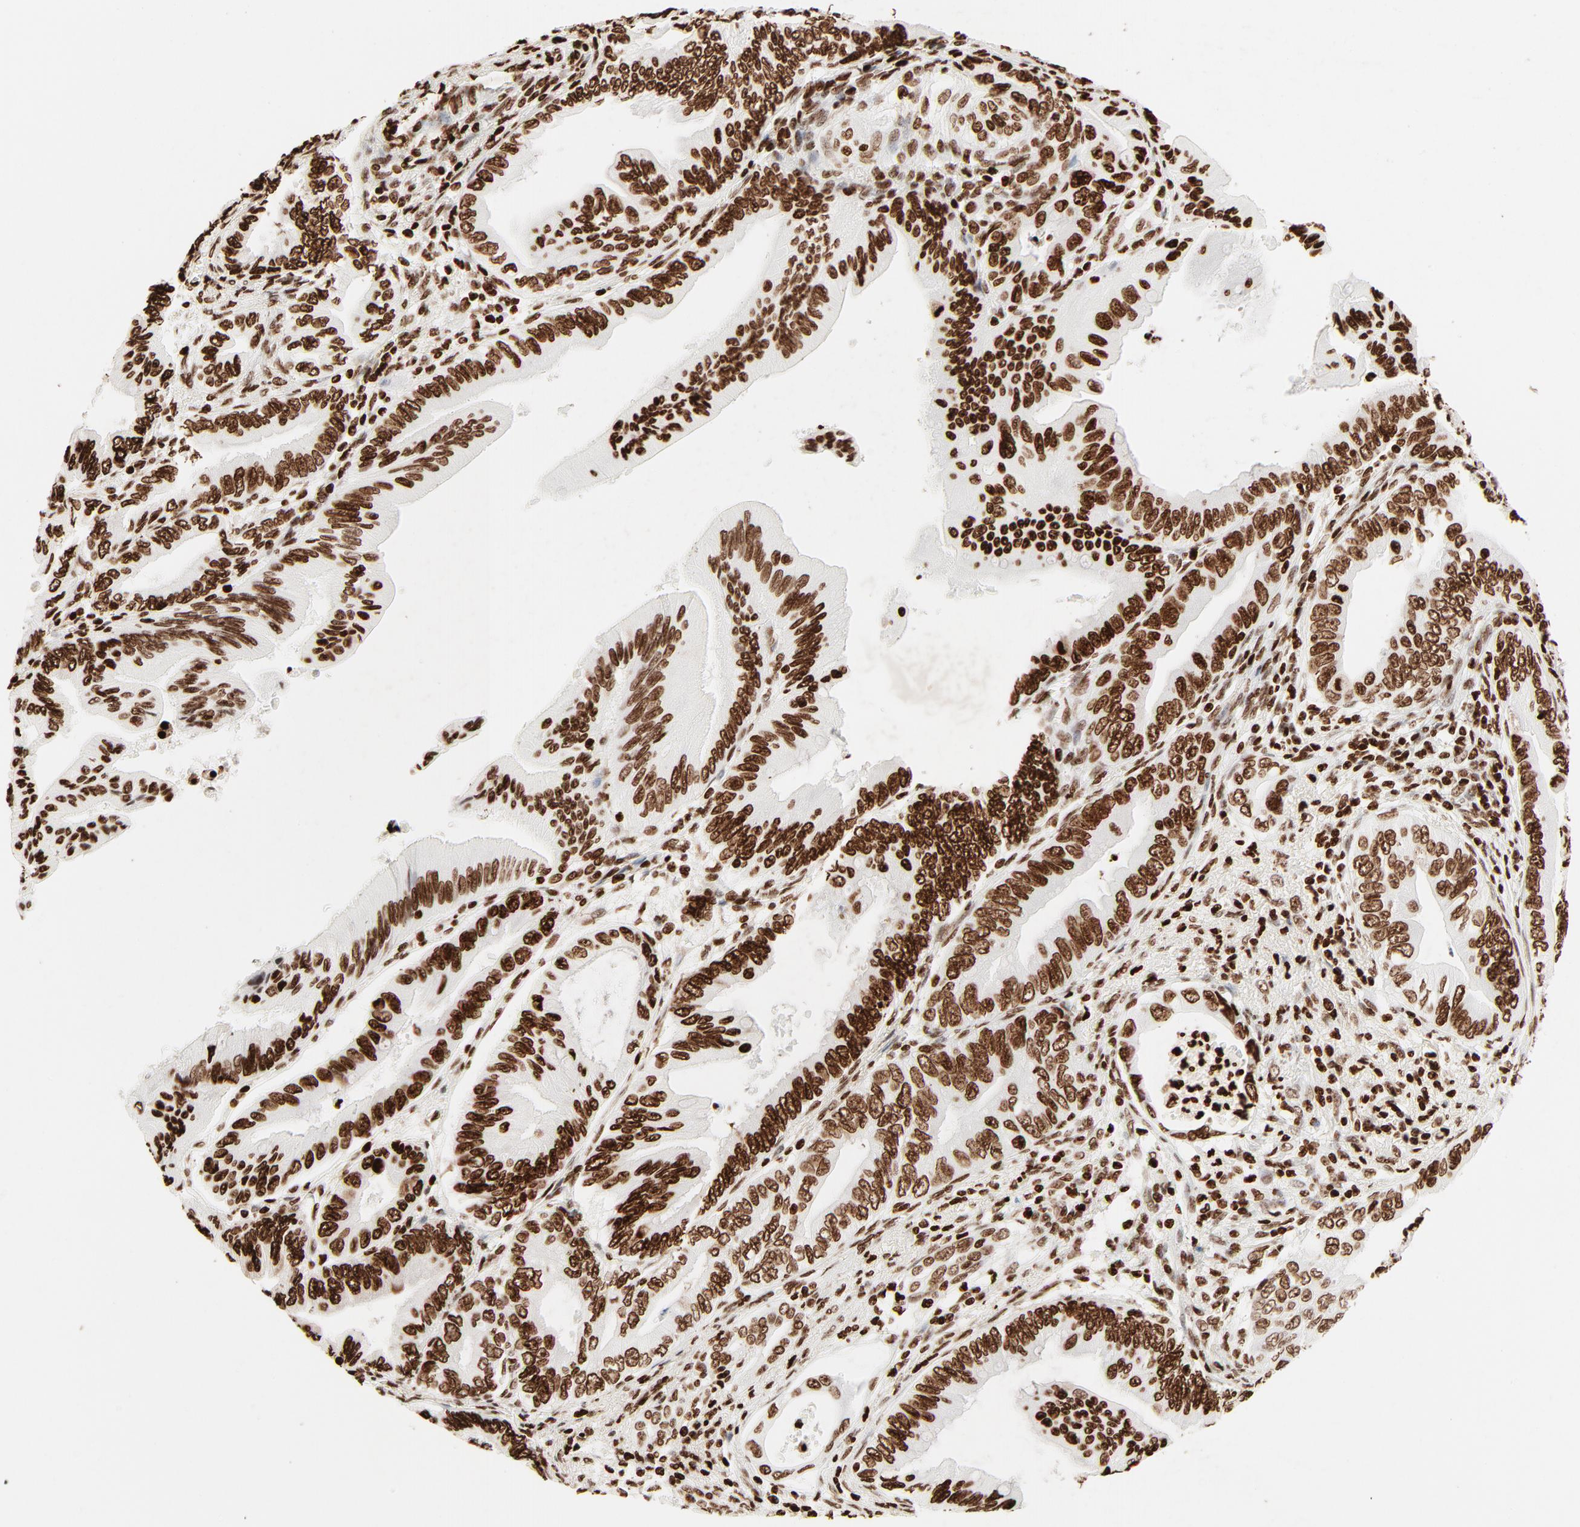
{"staining": {"intensity": "strong", "quantity": ">75%", "location": "cytoplasmic/membranous,nuclear"}, "tissue": "pancreatic cancer", "cell_type": "Tumor cells", "image_type": "cancer", "snomed": [{"axis": "morphology", "description": "Adenocarcinoma, NOS"}, {"axis": "topography", "description": "Pancreas"}], "caption": "Human pancreatic adenocarcinoma stained with a brown dye displays strong cytoplasmic/membranous and nuclear positive staining in approximately >75% of tumor cells.", "gene": "HMGB2", "patient": {"sex": "female", "age": 66}}